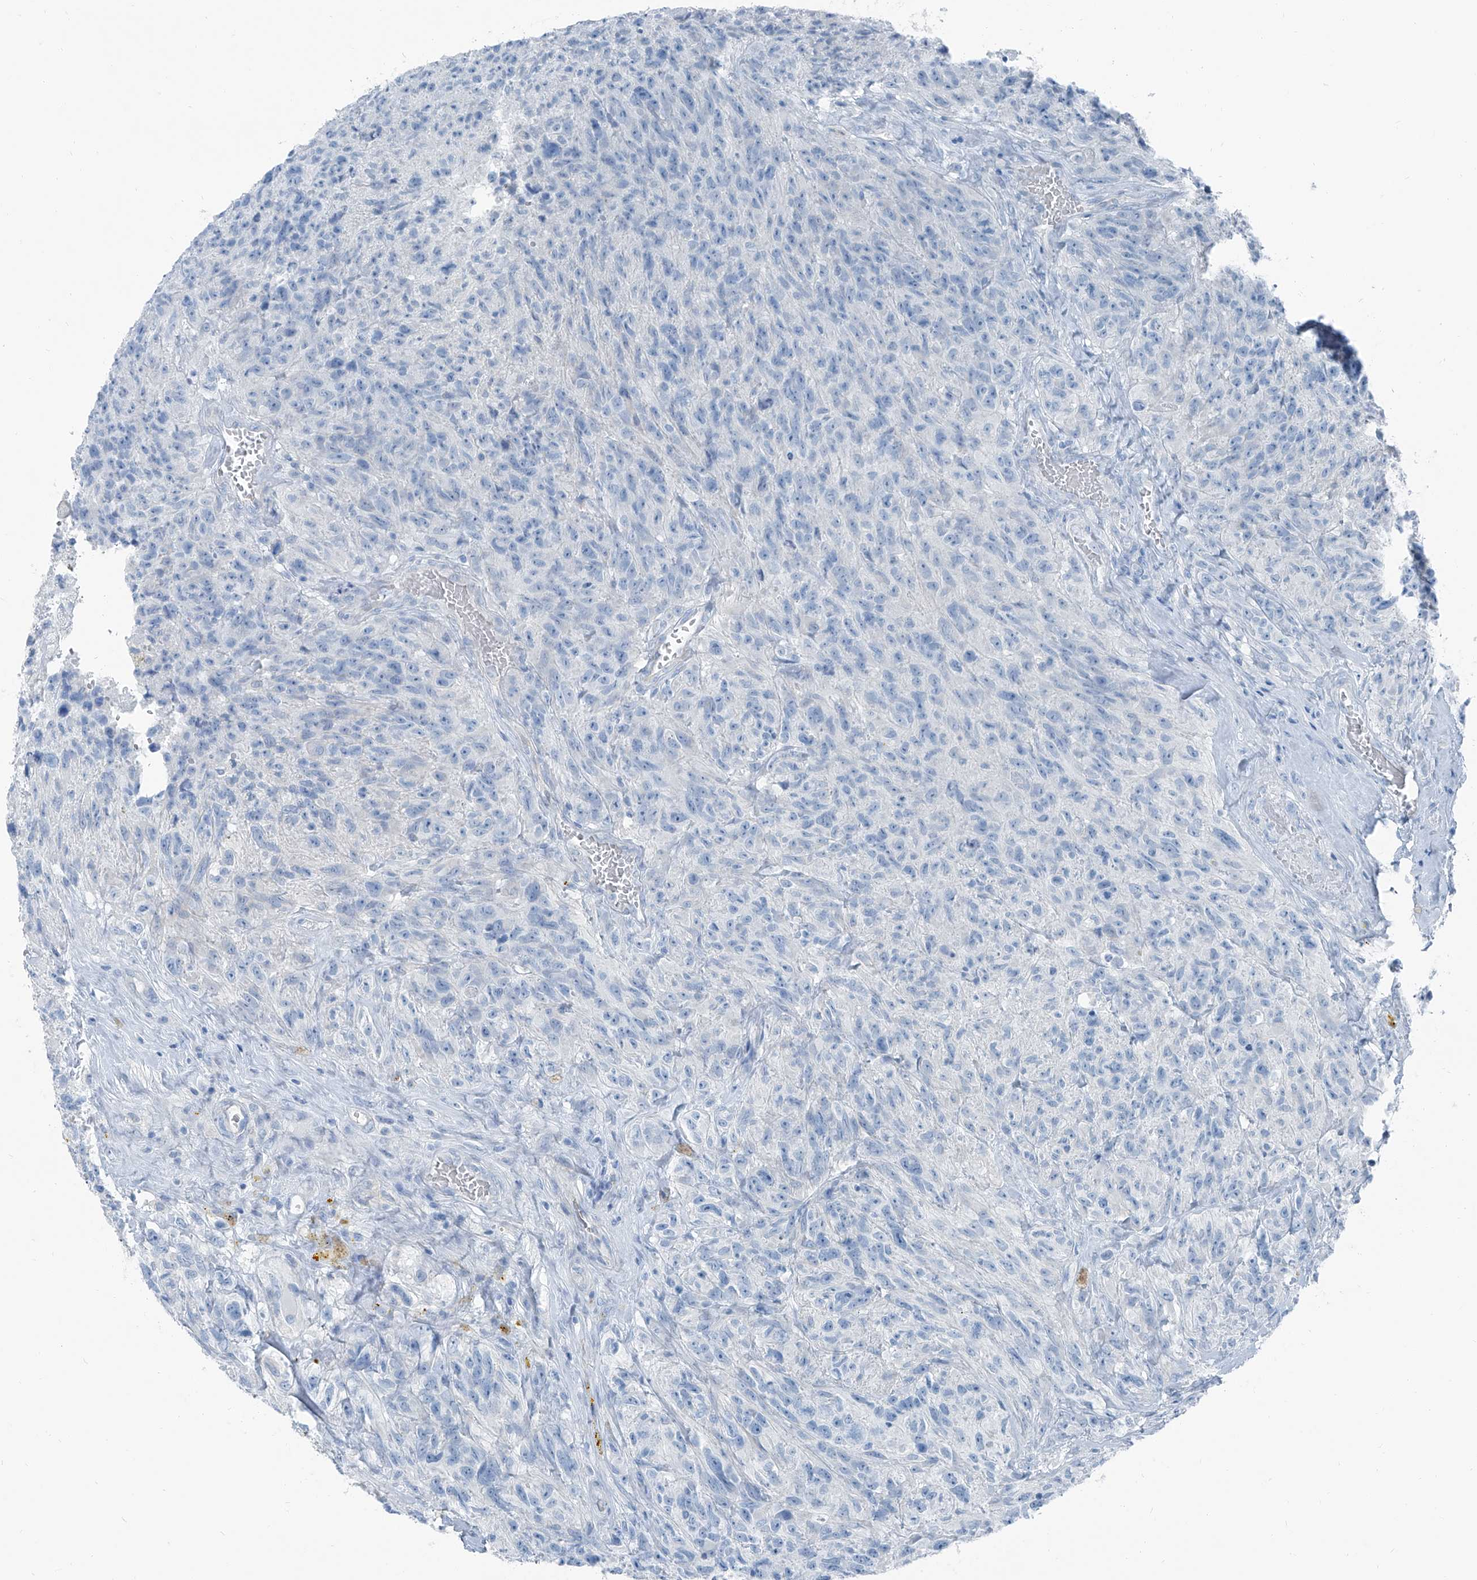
{"staining": {"intensity": "negative", "quantity": "none", "location": "none"}, "tissue": "glioma", "cell_type": "Tumor cells", "image_type": "cancer", "snomed": [{"axis": "morphology", "description": "Glioma, malignant, High grade"}, {"axis": "topography", "description": "Brain"}], "caption": "The image demonstrates no staining of tumor cells in glioma.", "gene": "RGN", "patient": {"sex": "male", "age": 69}}